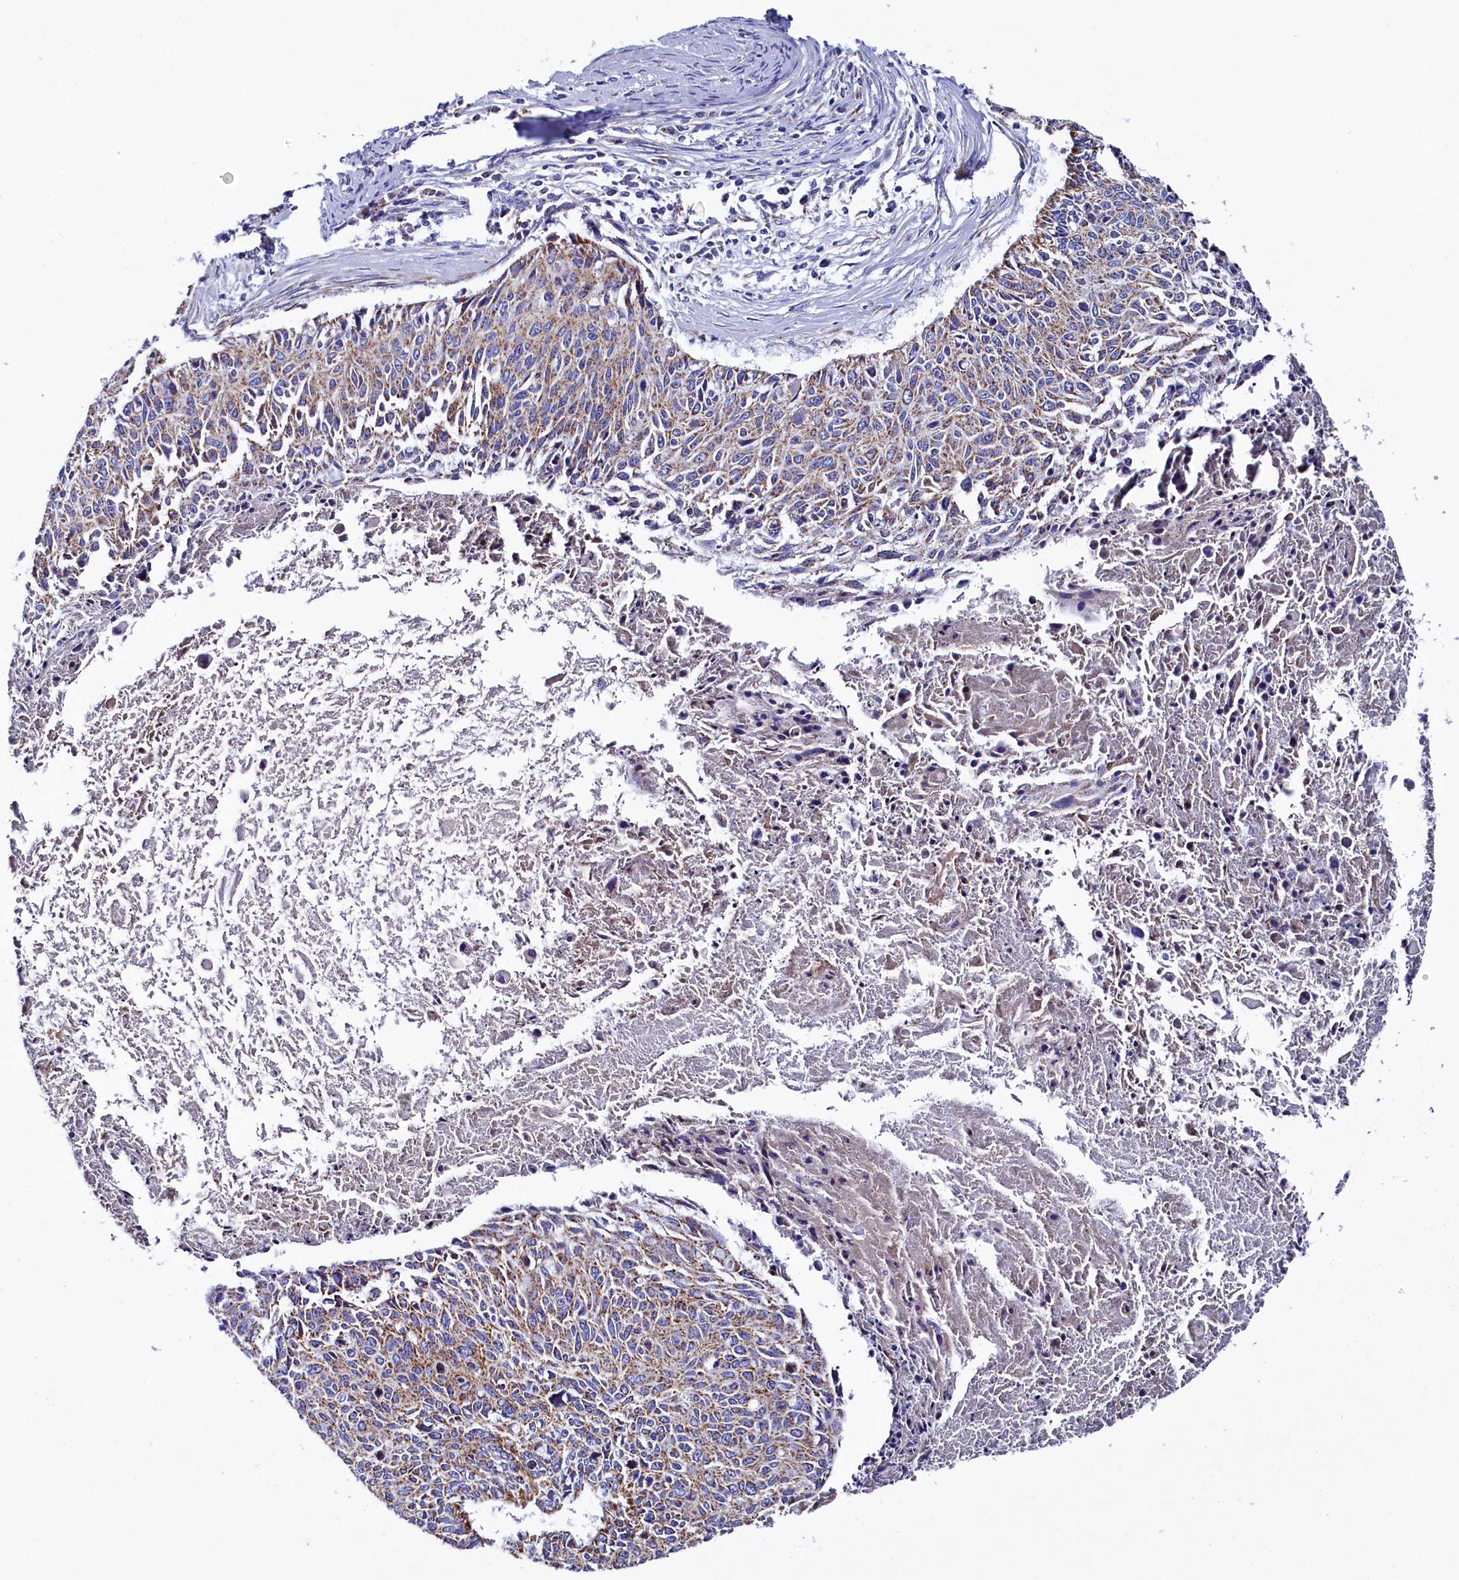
{"staining": {"intensity": "moderate", "quantity": ">75%", "location": "cytoplasmic/membranous"}, "tissue": "cervical cancer", "cell_type": "Tumor cells", "image_type": "cancer", "snomed": [{"axis": "morphology", "description": "Squamous cell carcinoma, NOS"}, {"axis": "topography", "description": "Cervix"}], "caption": "Tumor cells show medium levels of moderate cytoplasmic/membranous positivity in about >75% of cells in squamous cell carcinoma (cervical). (DAB (3,3'-diaminobenzidine) IHC, brown staining for protein, blue staining for nuclei).", "gene": "MMAB", "patient": {"sex": "female", "age": 55}}